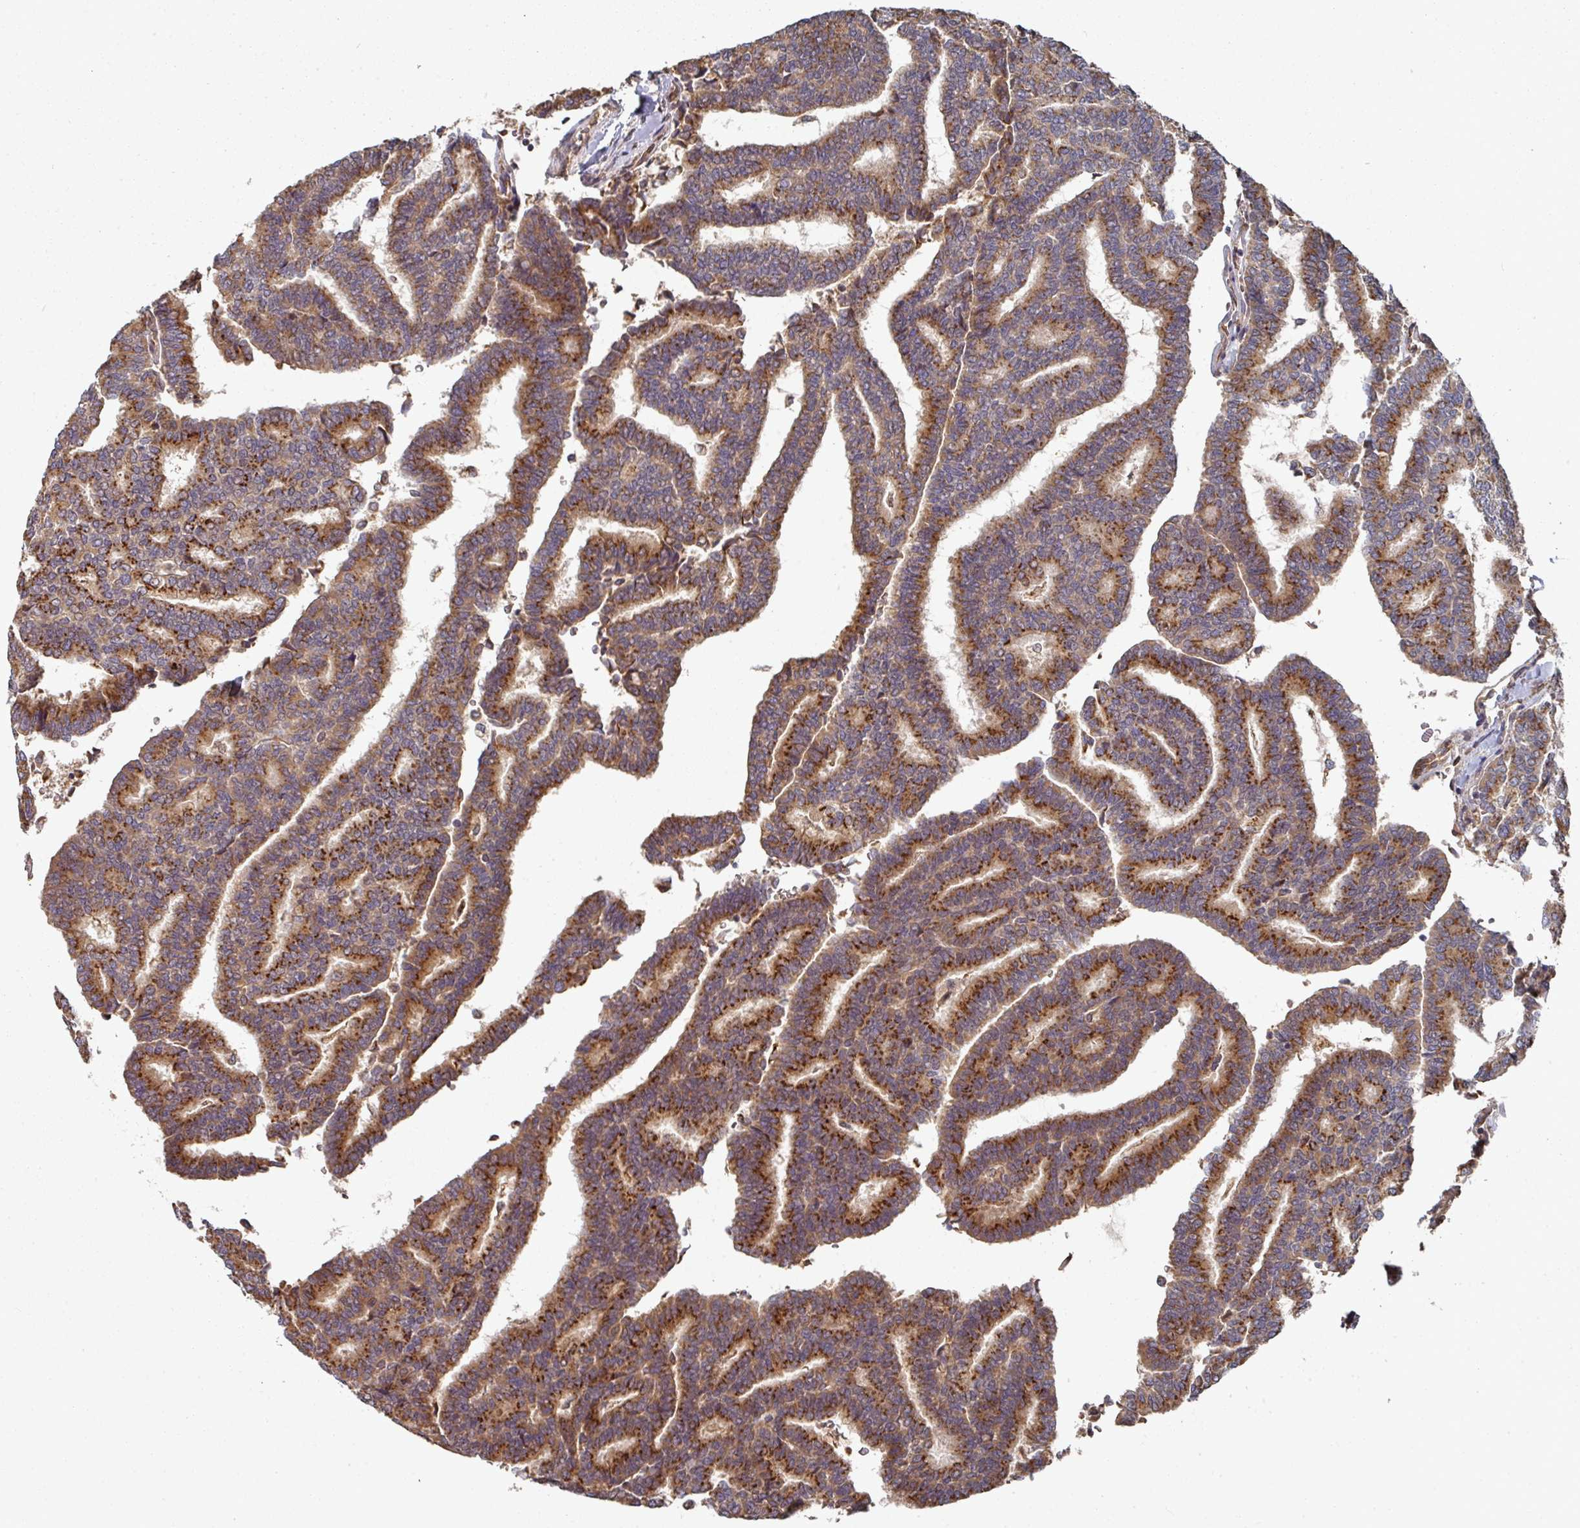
{"staining": {"intensity": "strong", "quantity": "25%-75%", "location": "cytoplasmic/membranous"}, "tissue": "thyroid cancer", "cell_type": "Tumor cells", "image_type": "cancer", "snomed": [{"axis": "morphology", "description": "Papillary adenocarcinoma, NOS"}, {"axis": "topography", "description": "Thyroid gland"}], "caption": "Immunohistochemical staining of papillary adenocarcinoma (thyroid) displays strong cytoplasmic/membranous protein expression in about 25%-75% of tumor cells.", "gene": "EDEM2", "patient": {"sex": "female", "age": 35}}